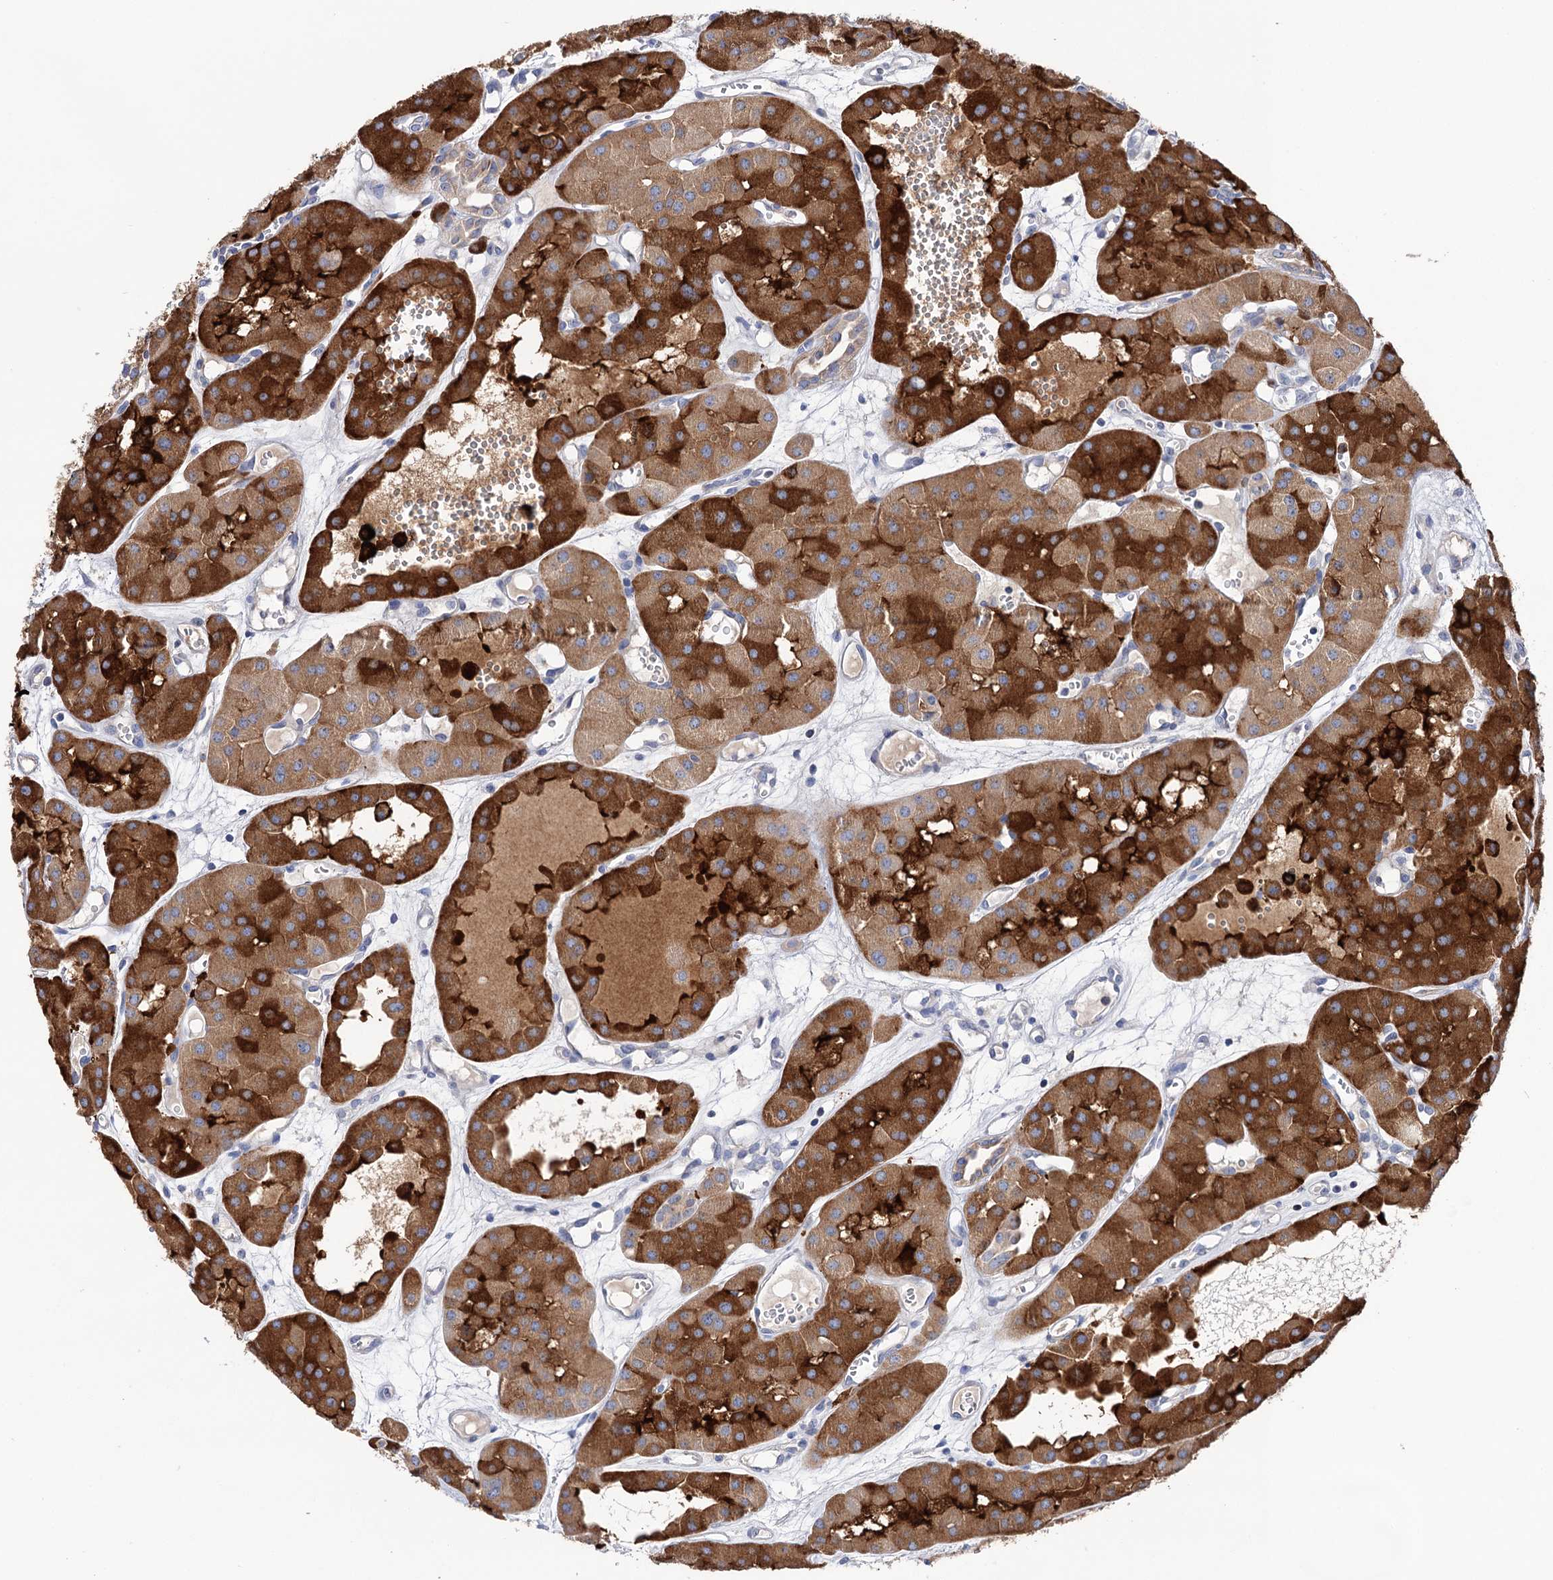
{"staining": {"intensity": "strong", "quantity": ">75%", "location": "cytoplasmic/membranous"}, "tissue": "renal cancer", "cell_type": "Tumor cells", "image_type": "cancer", "snomed": [{"axis": "morphology", "description": "Carcinoma, NOS"}, {"axis": "topography", "description": "Kidney"}], "caption": "Strong cytoplasmic/membranous positivity for a protein is present in approximately >75% of tumor cells of renal carcinoma using IHC.", "gene": "BBS4", "patient": {"sex": "female", "age": 75}}